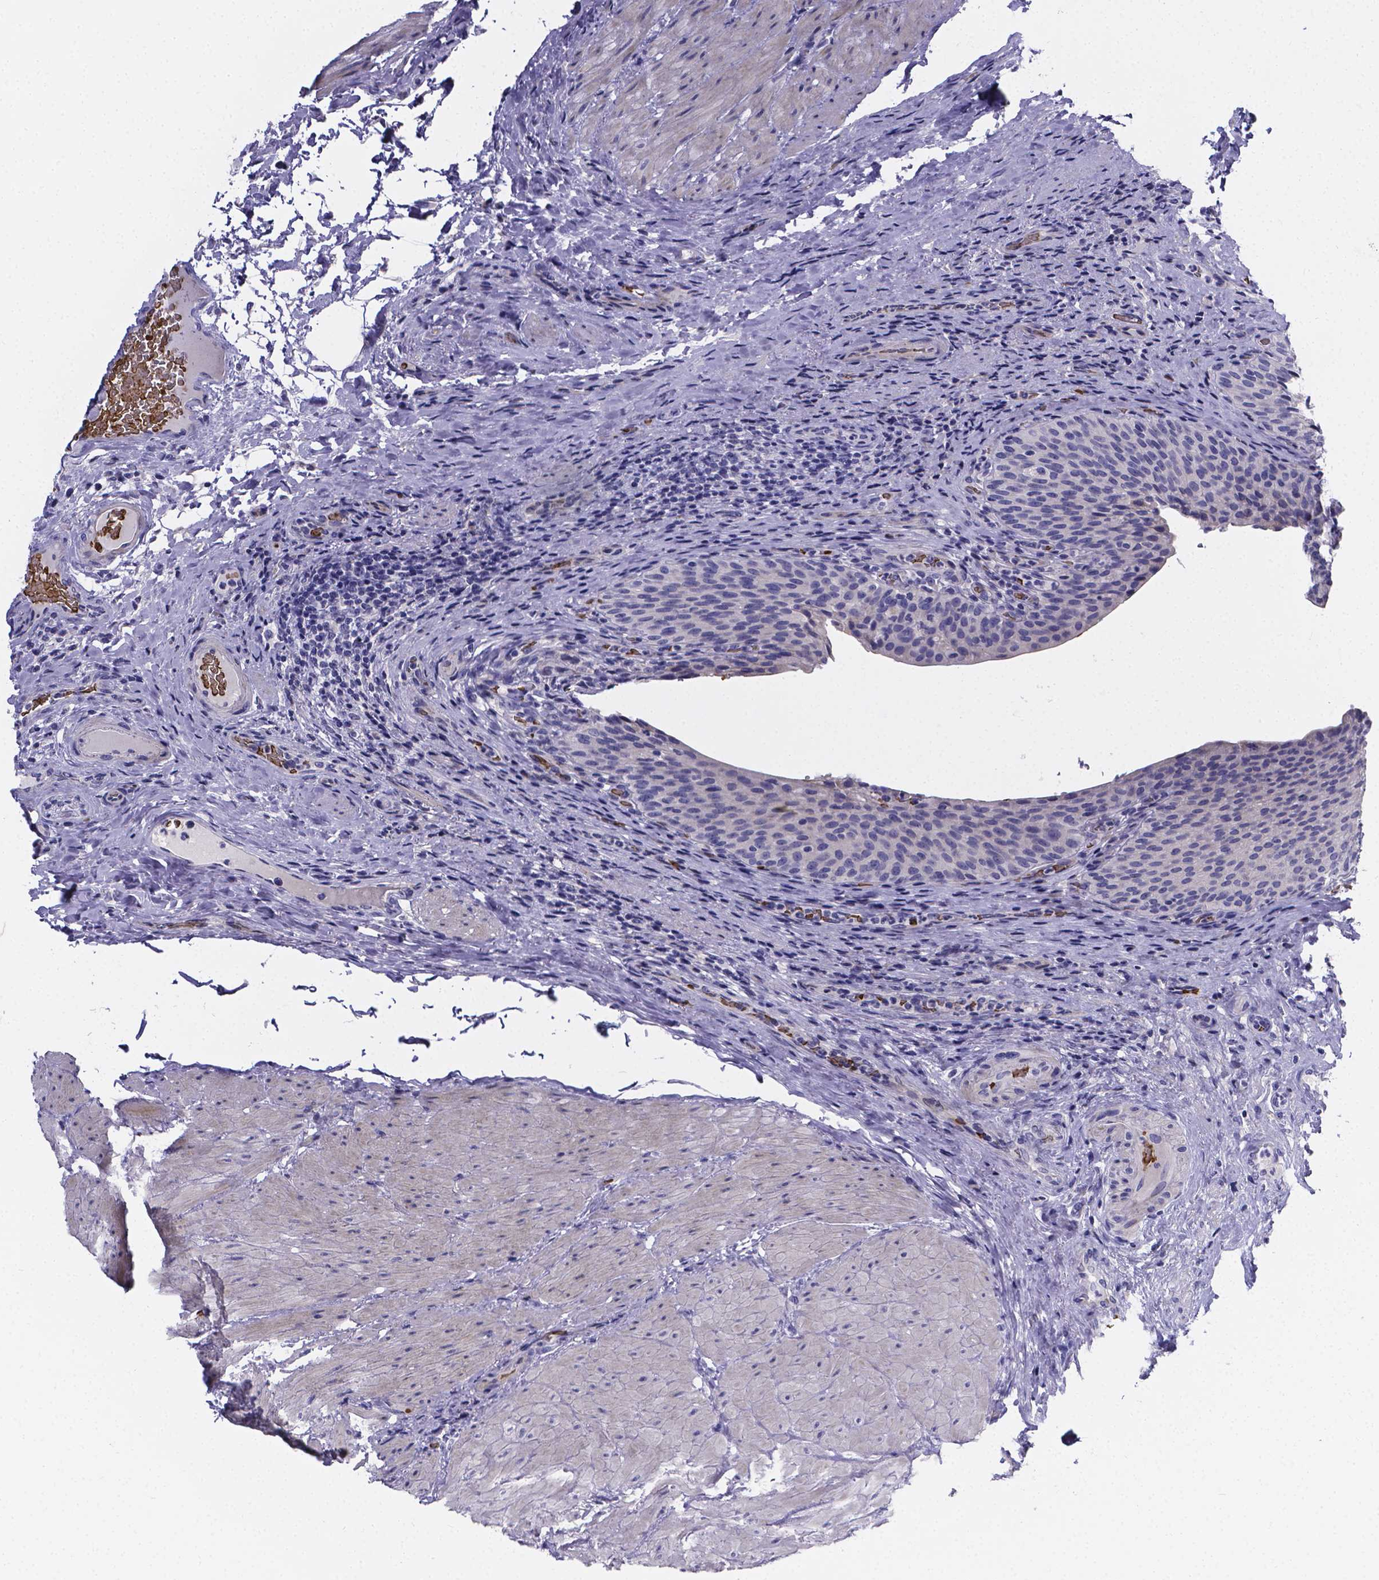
{"staining": {"intensity": "negative", "quantity": "none", "location": "none"}, "tissue": "urinary bladder", "cell_type": "Urothelial cells", "image_type": "normal", "snomed": [{"axis": "morphology", "description": "Normal tissue, NOS"}, {"axis": "topography", "description": "Urinary bladder"}, {"axis": "topography", "description": "Peripheral nerve tissue"}], "caption": "Urothelial cells show no significant expression in normal urinary bladder. (DAB (3,3'-diaminobenzidine) IHC, high magnification).", "gene": "GABRA3", "patient": {"sex": "male", "age": 66}}